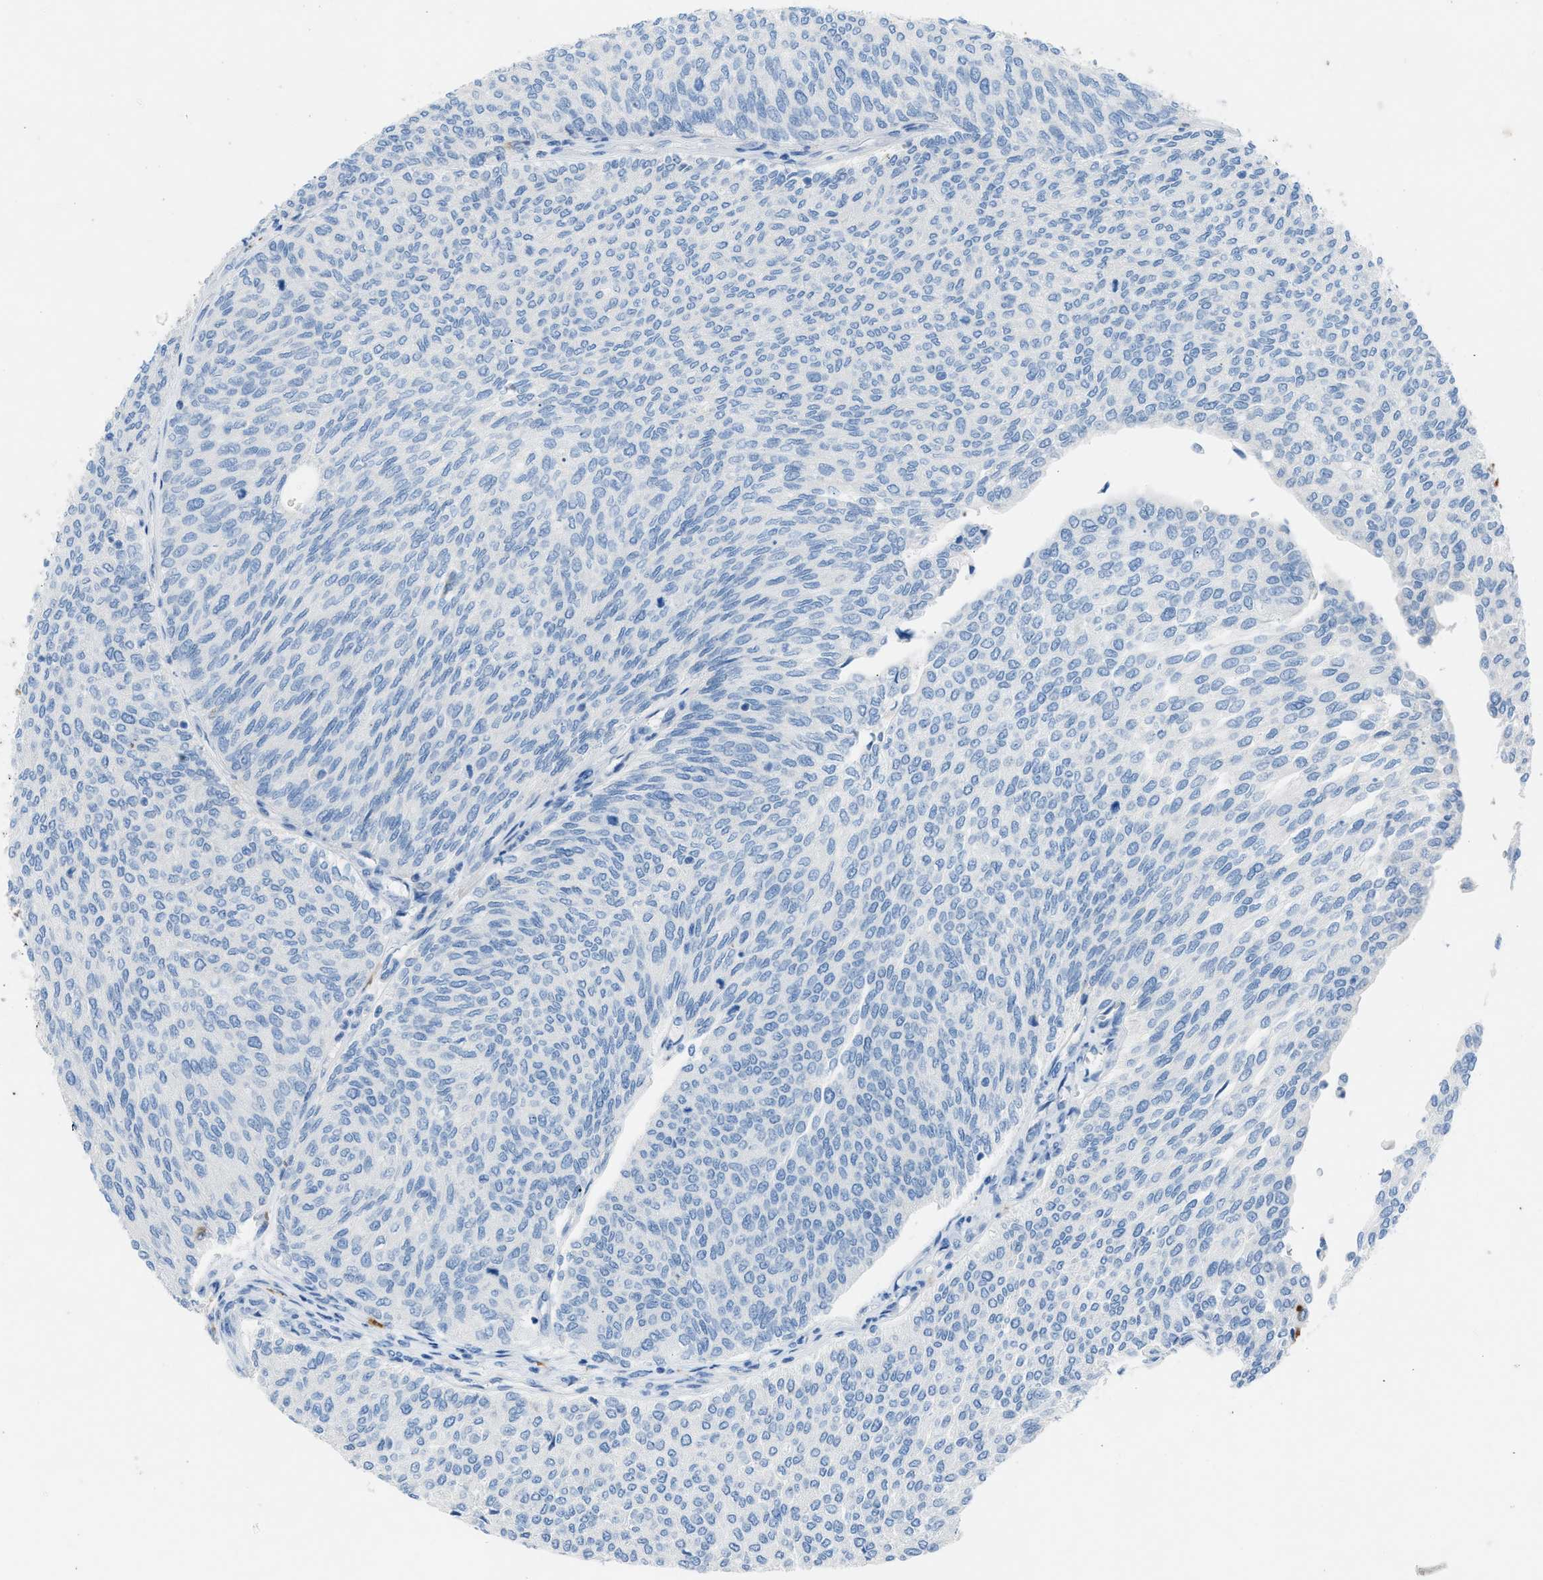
{"staining": {"intensity": "negative", "quantity": "none", "location": "none"}, "tissue": "urothelial cancer", "cell_type": "Tumor cells", "image_type": "cancer", "snomed": [{"axis": "morphology", "description": "Urothelial carcinoma, Low grade"}, {"axis": "topography", "description": "Urinary bladder"}], "caption": "Immunohistochemical staining of human urothelial carcinoma (low-grade) reveals no significant expression in tumor cells.", "gene": "CLEC10A", "patient": {"sex": "female", "age": 79}}